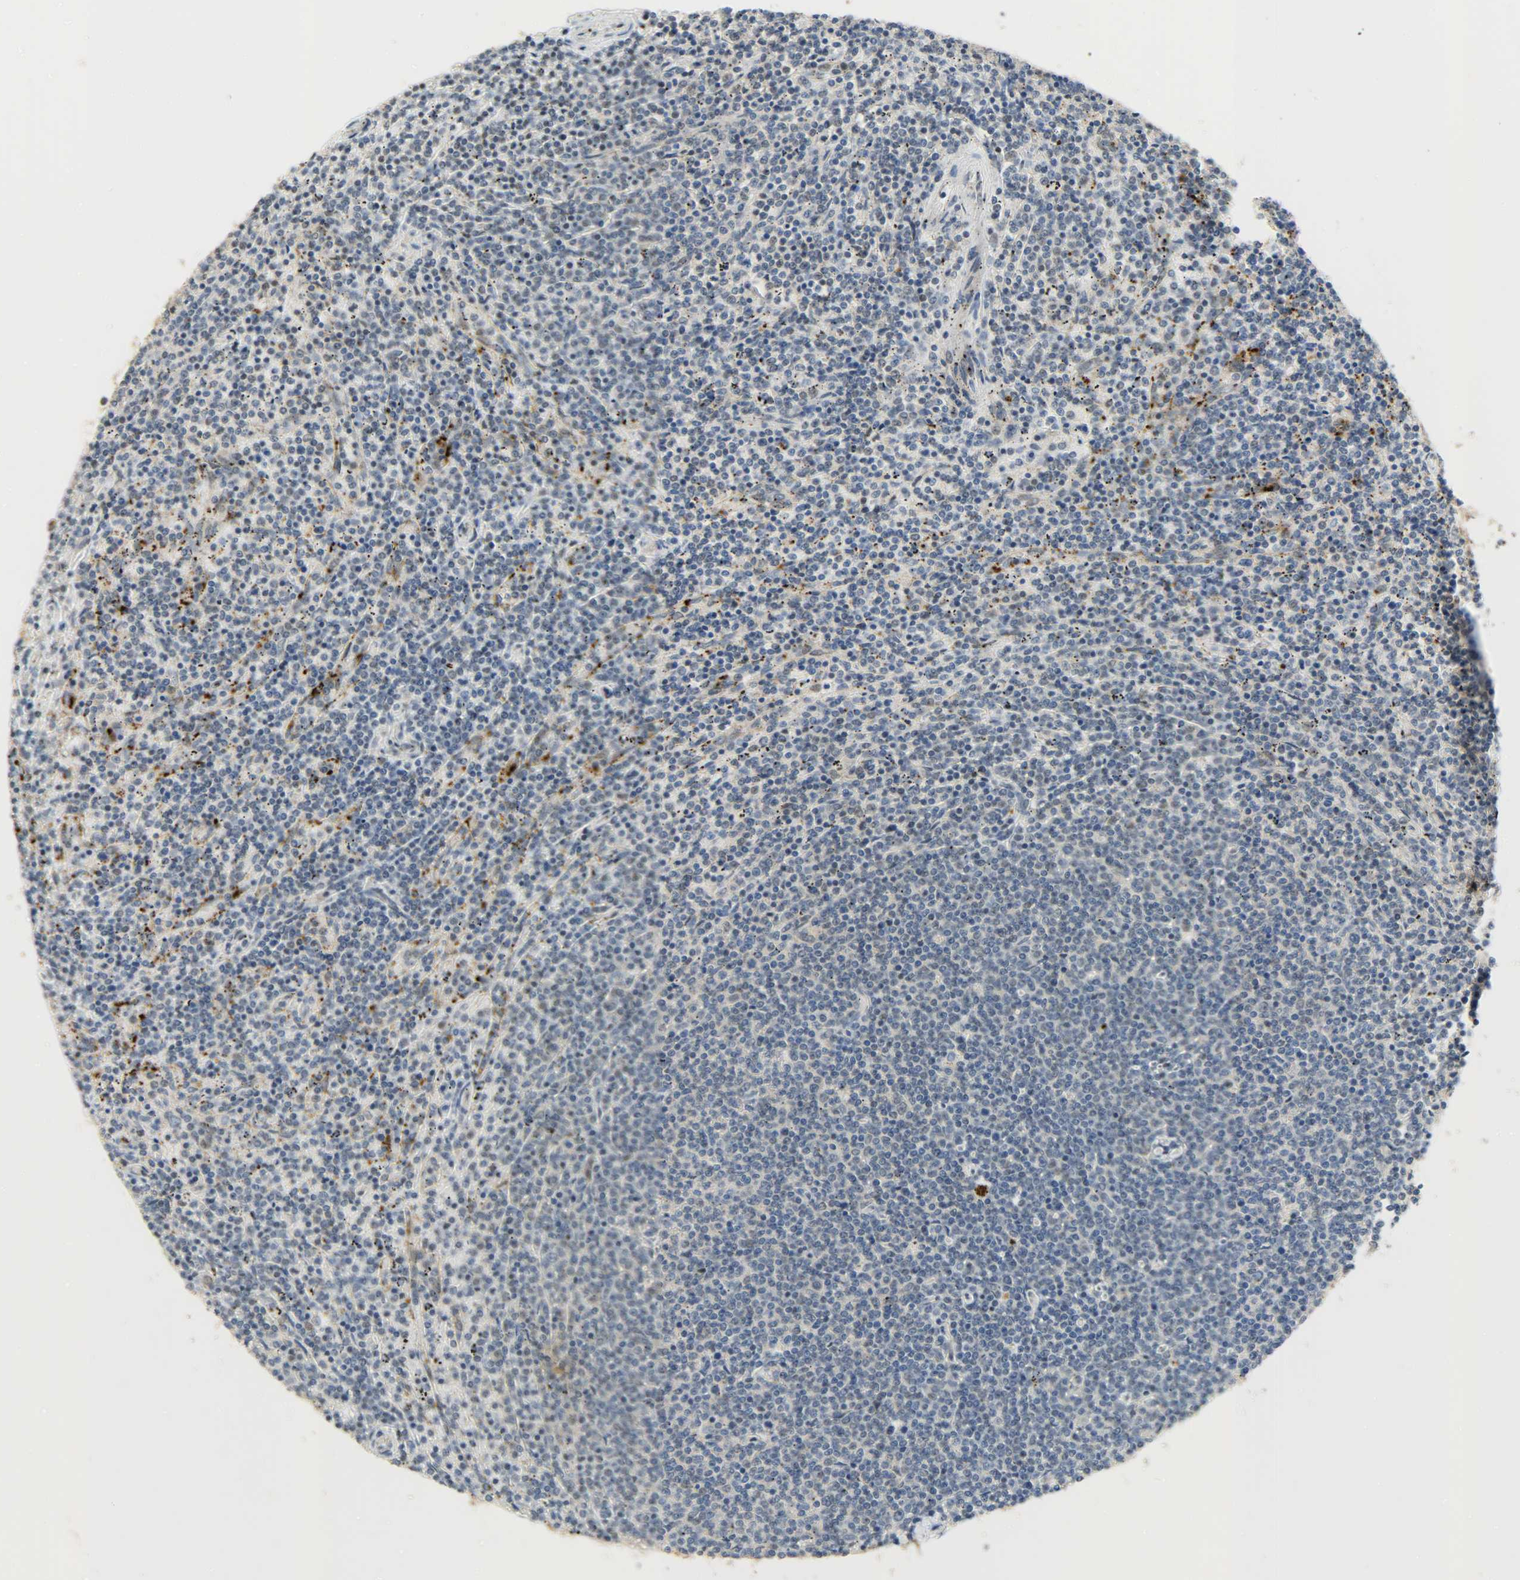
{"staining": {"intensity": "negative", "quantity": "none", "location": "none"}, "tissue": "lymphoma", "cell_type": "Tumor cells", "image_type": "cancer", "snomed": [{"axis": "morphology", "description": "Malignant lymphoma, non-Hodgkin's type, Low grade"}, {"axis": "topography", "description": "Spleen"}], "caption": "Tumor cells show no significant positivity in lymphoma.", "gene": "GIT2", "patient": {"sex": "female", "age": 50}}